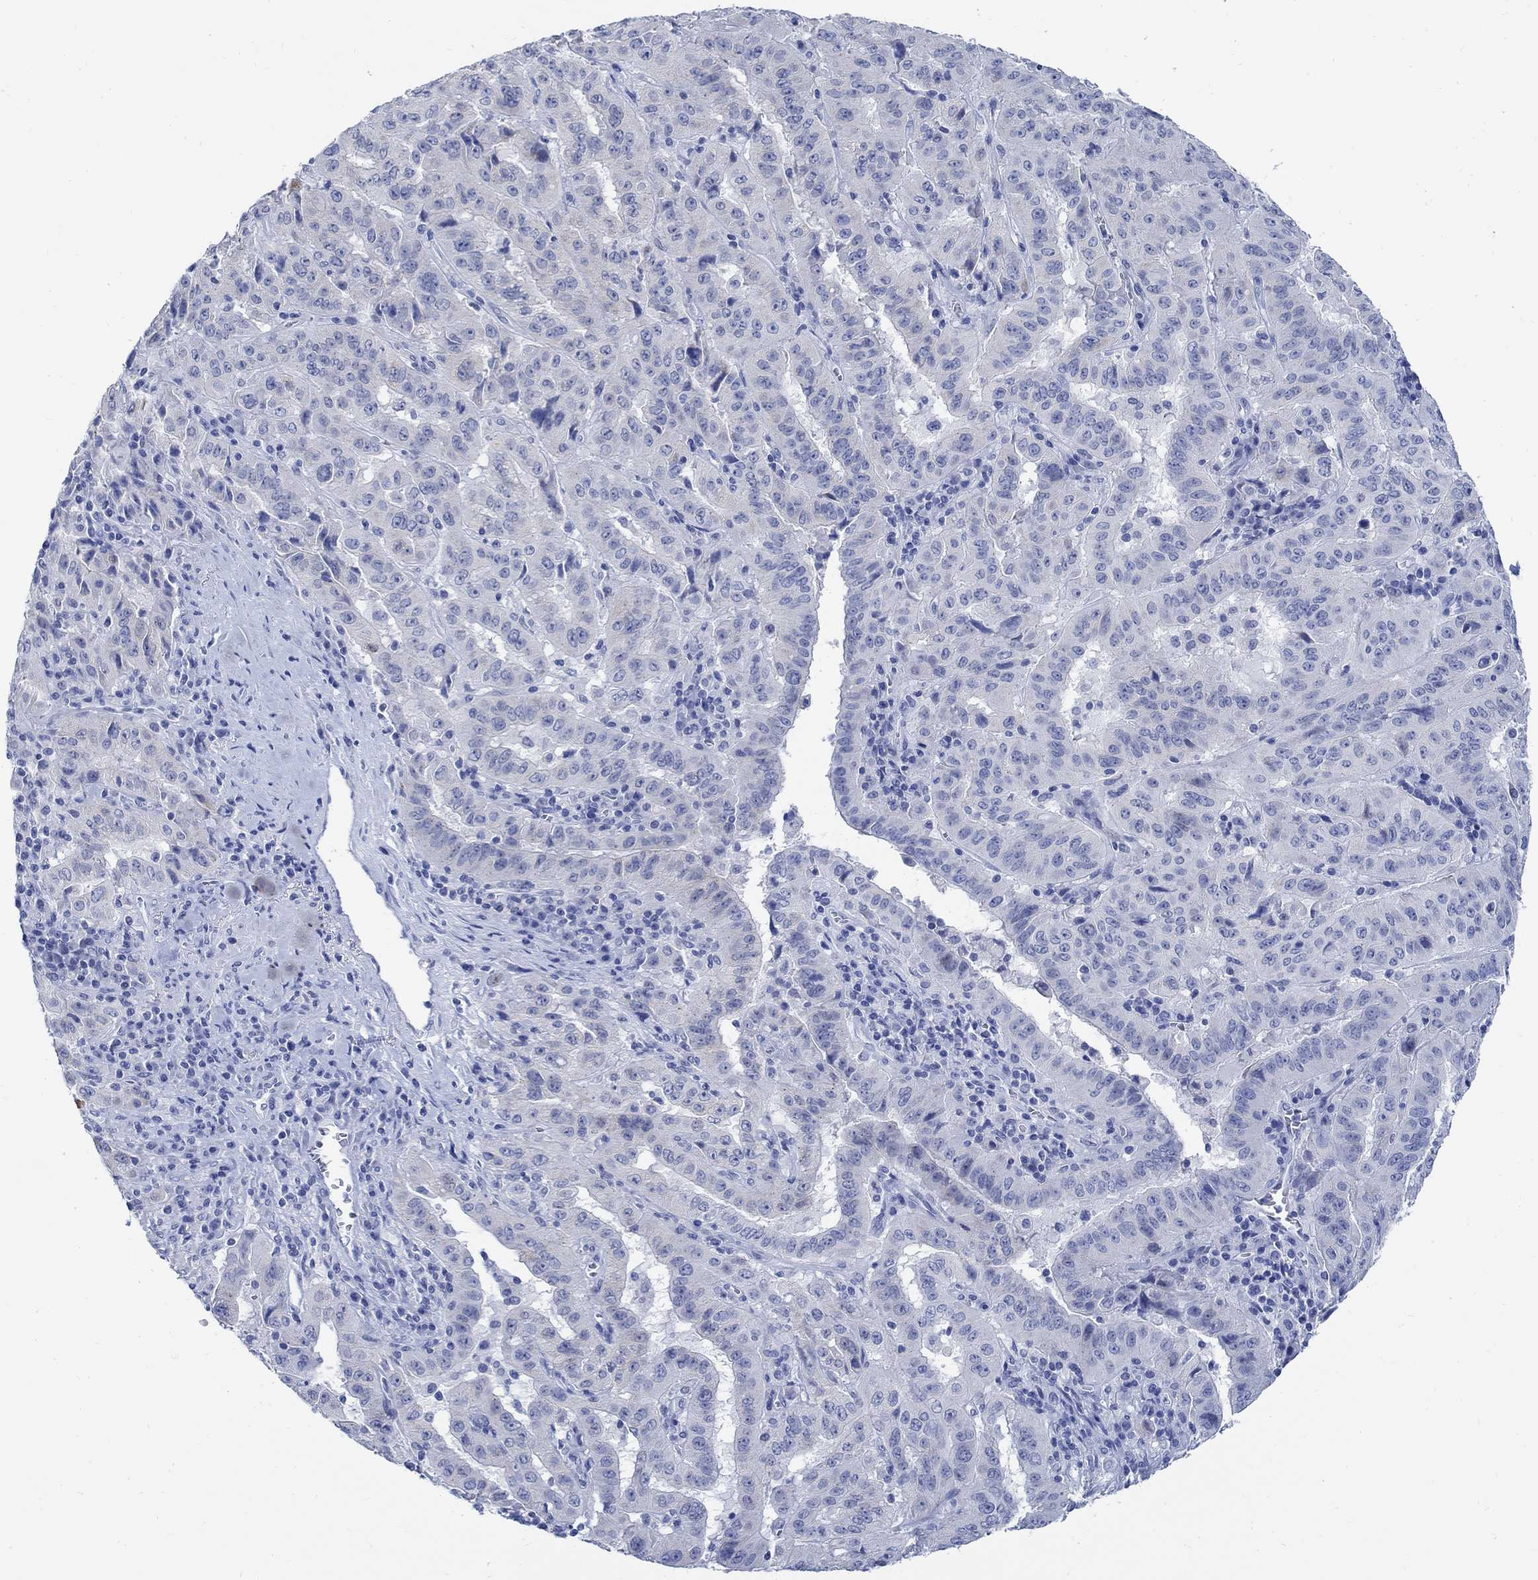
{"staining": {"intensity": "negative", "quantity": "none", "location": "none"}, "tissue": "pancreatic cancer", "cell_type": "Tumor cells", "image_type": "cancer", "snomed": [{"axis": "morphology", "description": "Adenocarcinoma, NOS"}, {"axis": "topography", "description": "Pancreas"}], "caption": "An IHC photomicrograph of pancreatic cancer is shown. There is no staining in tumor cells of pancreatic cancer.", "gene": "CAMK2N1", "patient": {"sex": "male", "age": 63}}